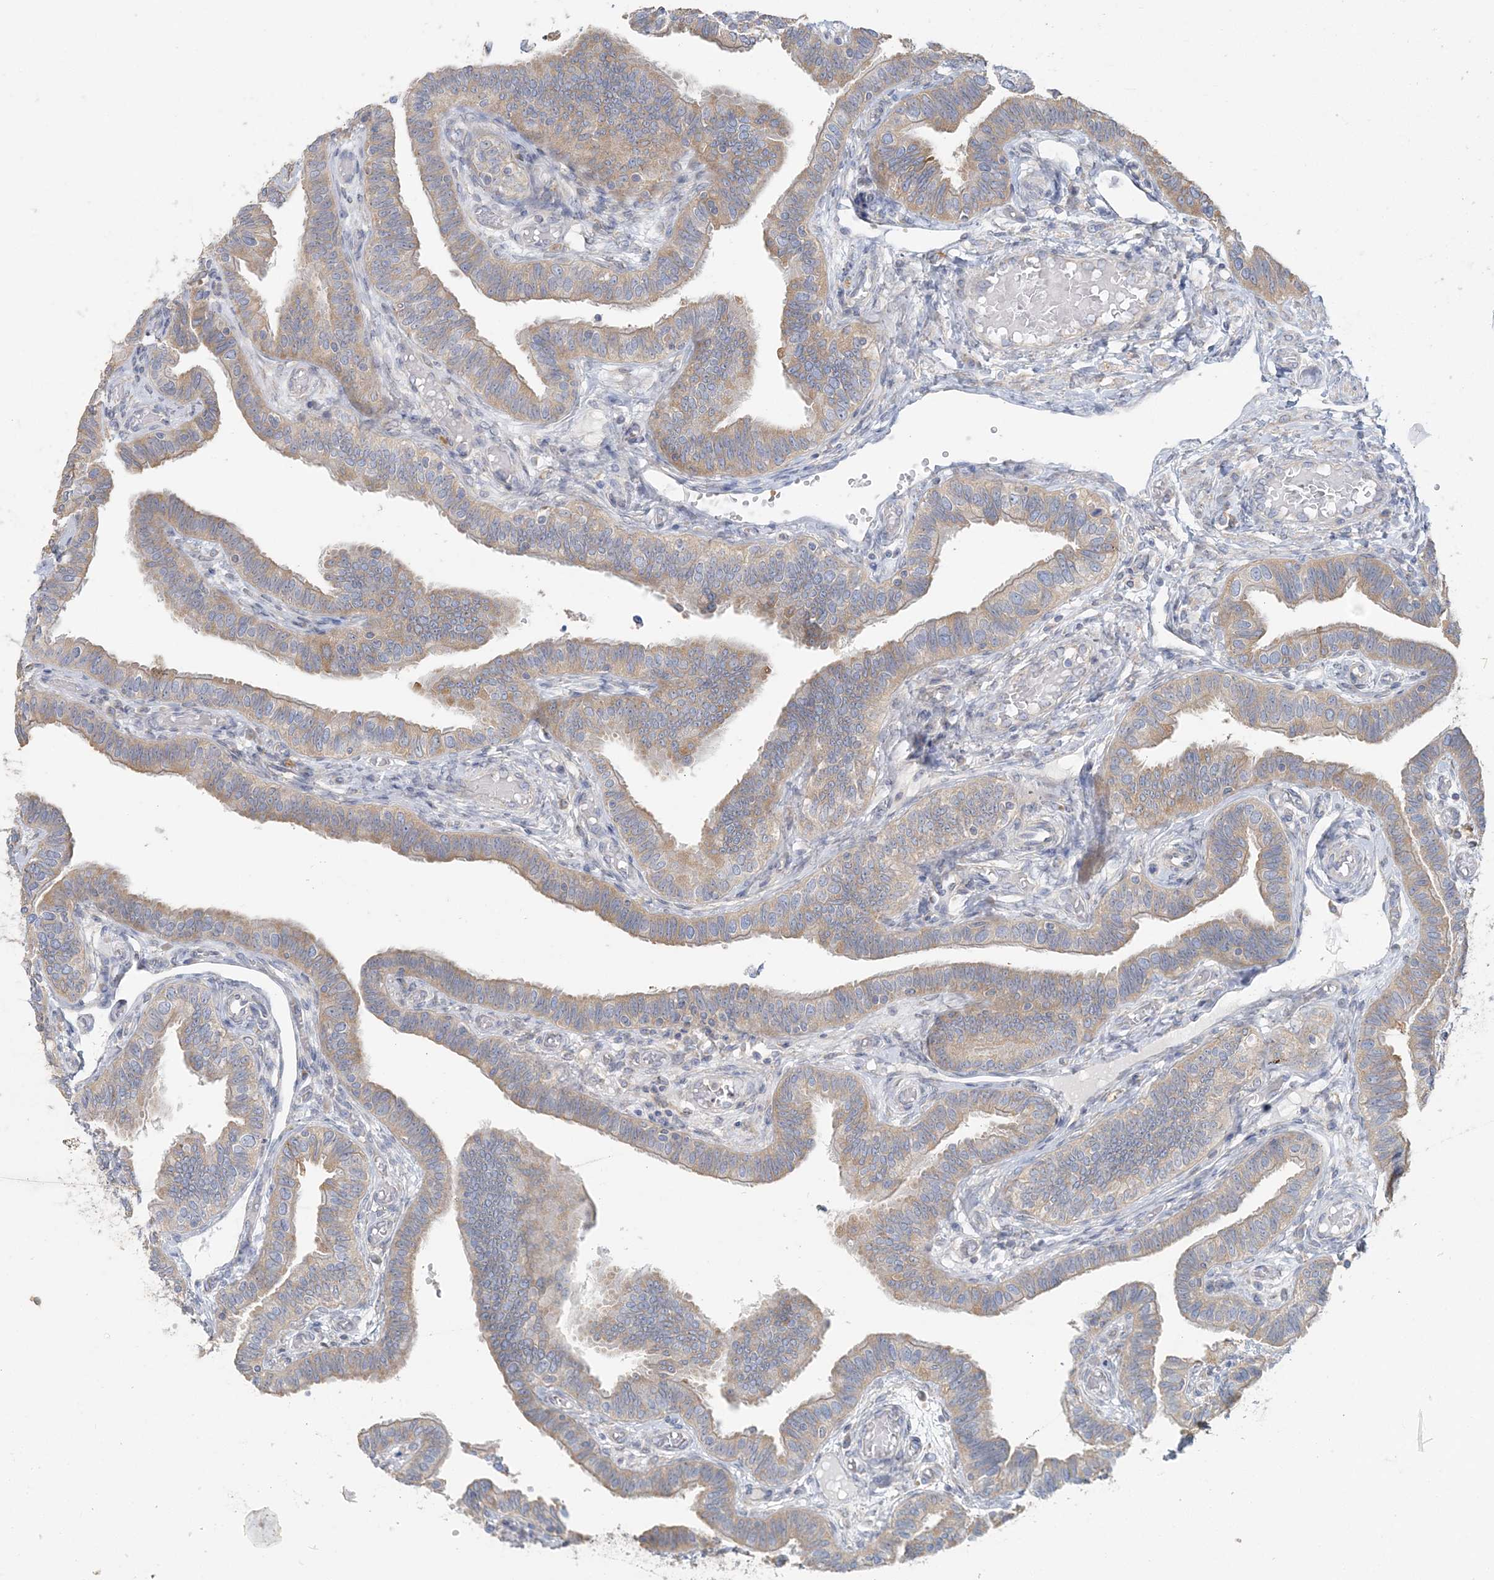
{"staining": {"intensity": "moderate", "quantity": "25%-75%", "location": "cytoplasmic/membranous"}, "tissue": "fallopian tube", "cell_type": "Glandular cells", "image_type": "normal", "snomed": [{"axis": "morphology", "description": "Normal tissue, NOS"}, {"axis": "topography", "description": "Fallopian tube"}], "caption": "Protein analysis of benign fallopian tube exhibits moderate cytoplasmic/membranous positivity in about 25%-75% of glandular cells. (Stains: DAB in brown, nuclei in blue, Microscopy: brightfield microscopy at high magnification).", "gene": "TBC1D5", "patient": {"sex": "female", "age": 39}}